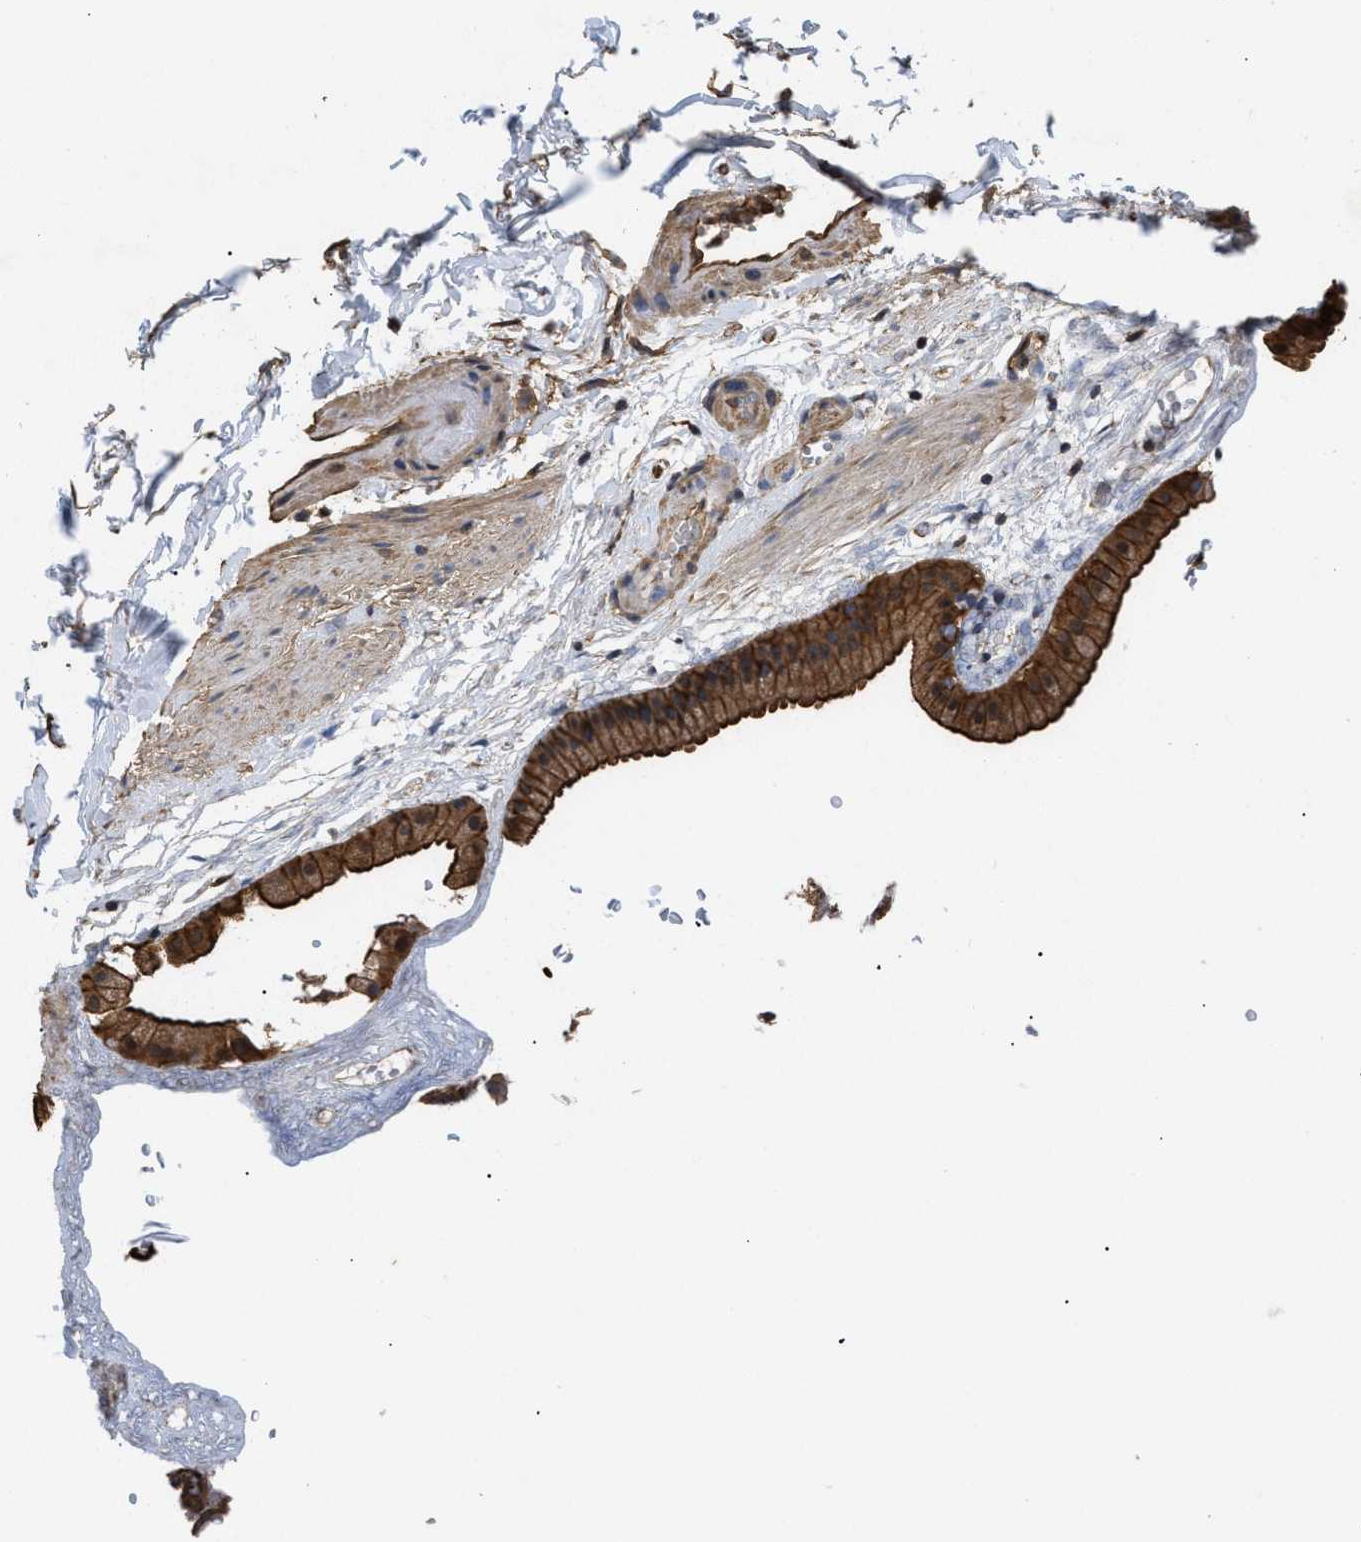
{"staining": {"intensity": "strong", "quantity": ">75%", "location": "cytoplasmic/membranous"}, "tissue": "gallbladder", "cell_type": "Glandular cells", "image_type": "normal", "snomed": [{"axis": "morphology", "description": "Normal tissue, NOS"}, {"axis": "topography", "description": "Gallbladder"}], "caption": "Strong cytoplasmic/membranous expression is seen in approximately >75% of glandular cells in normal gallbladder.", "gene": "CALM1", "patient": {"sex": "female", "age": 64}}